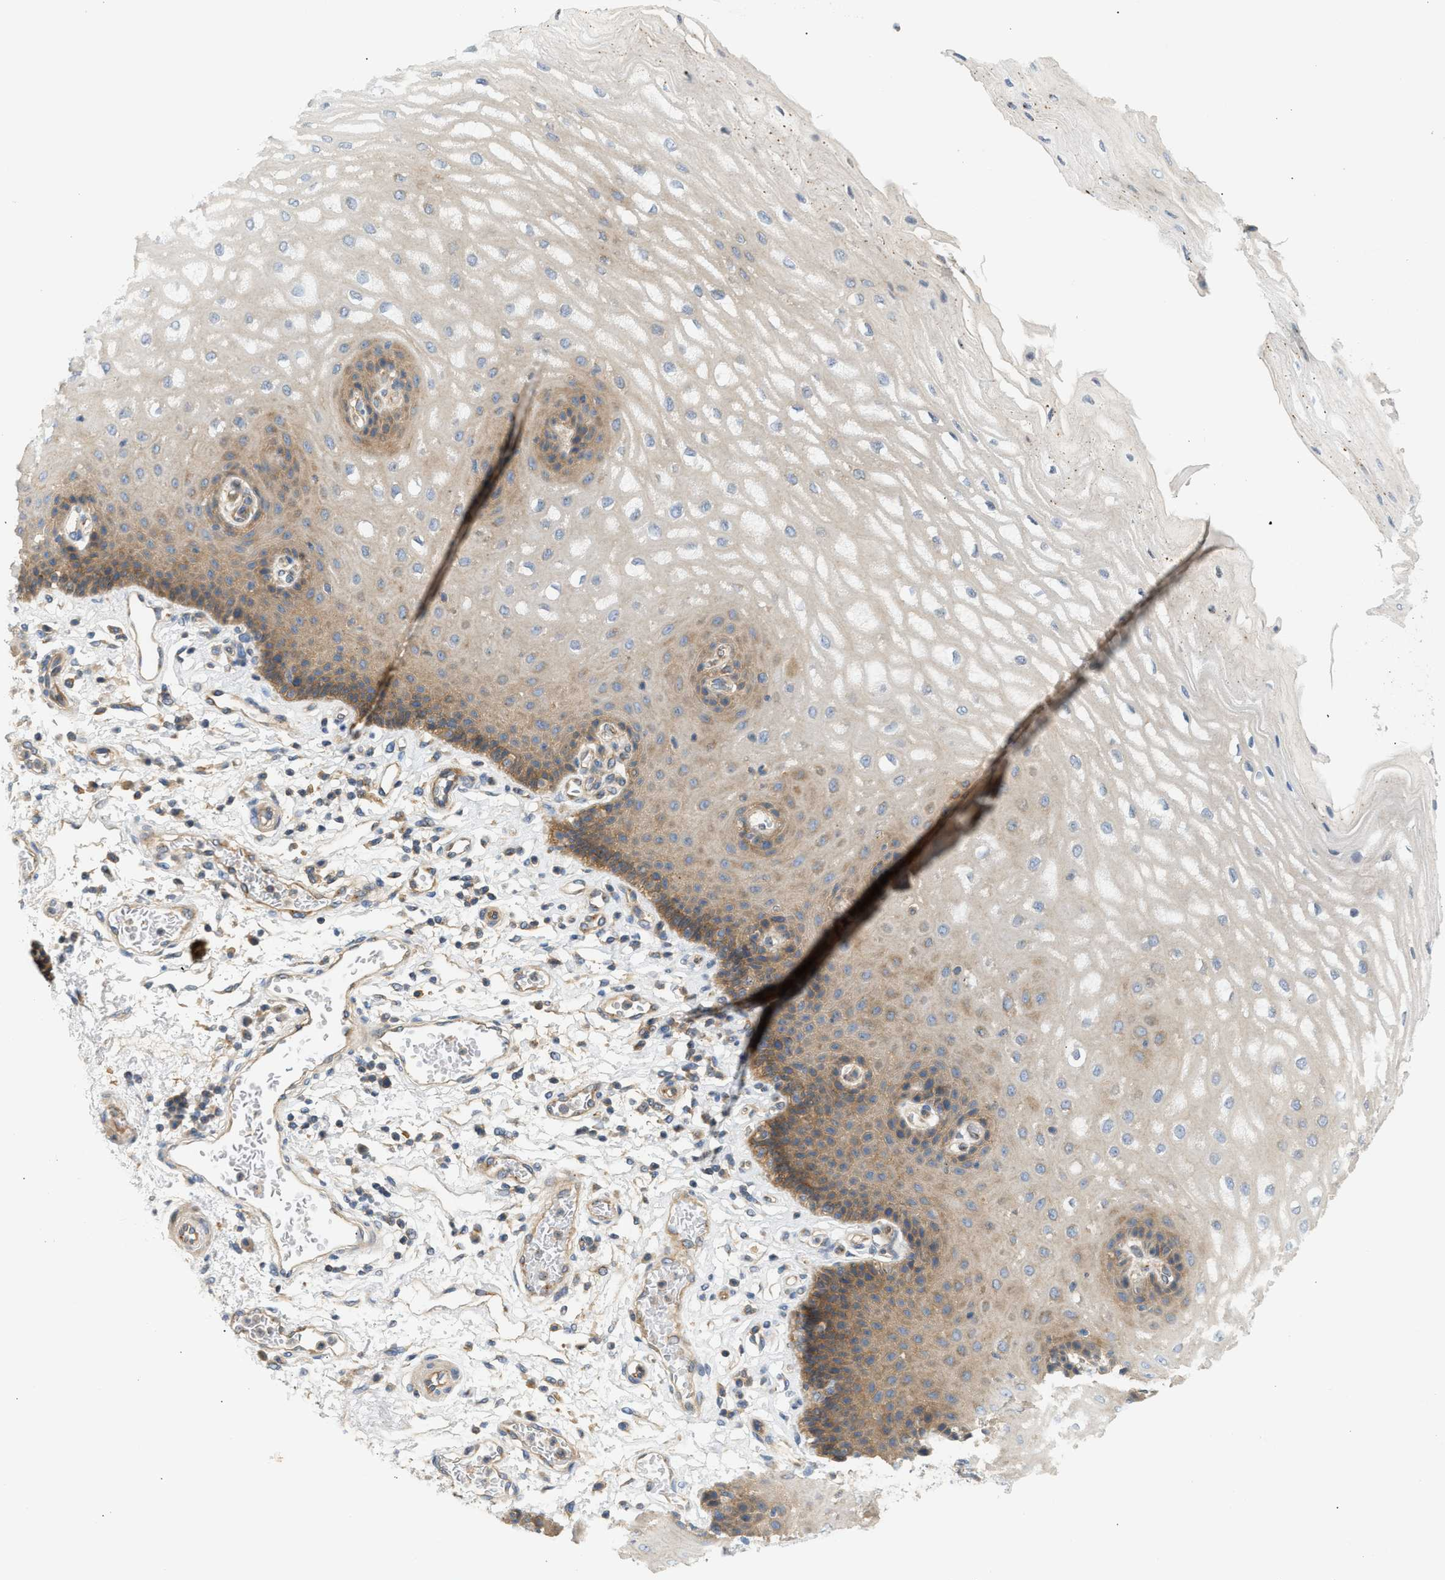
{"staining": {"intensity": "moderate", "quantity": ">75%", "location": "cytoplasmic/membranous"}, "tissue": "esophagus", "cell_type": "Squamous epithelial cells", "image_type": "normal", "snomed": [{"axis": "morphology", "description": "Normal tissue, NOS"}, {"axis": "topography", "description": "Esophagus"}], "caption": "The image demonstrates a brown stain indicating the presence of a protein in the cytoplasmic/membranous of squamous epithelial cells in esophagus.", "gene": "PAFAH1B1", "patient": {"sex": "male", "age": 54}}